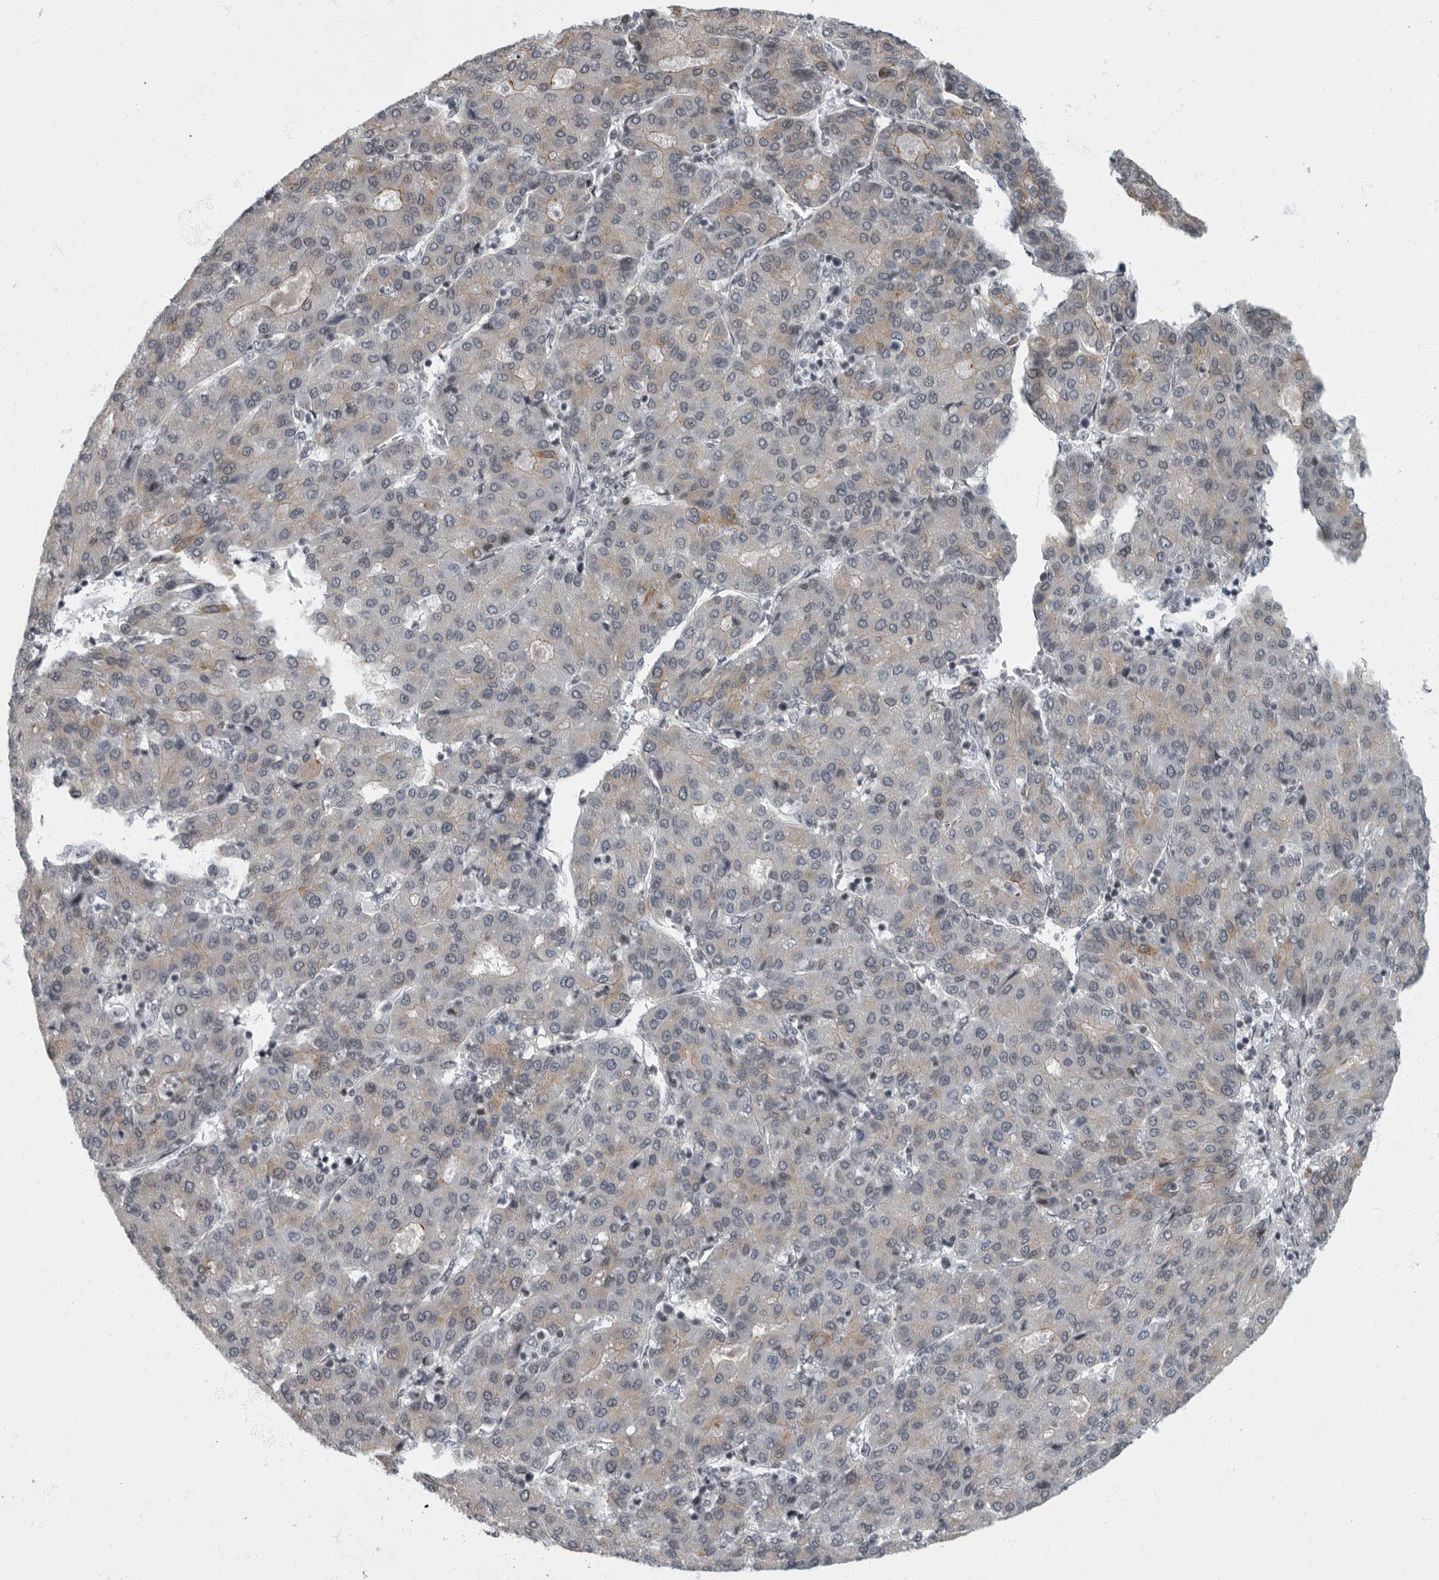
{"staining": {"intensity": "weak", "quantity": "<25%", "location": "cytoplasmic/membranous"}, "tissue": "liver cancer", "cell_type": "Tumor cells", "image_type": "cancer", "snomed": [{"axis": "morphology", "description": "Carcinoma, Hepatocellular, NOS"}, {"axis": "topography", "description": "Liver"}], "caption": "Immunohistochemical staining of hepatocellular carcinoma (liver) shows no significant staining in tumor cells.", "gene": "EVI5", "patient": {"sex": "male", "age": 65}}